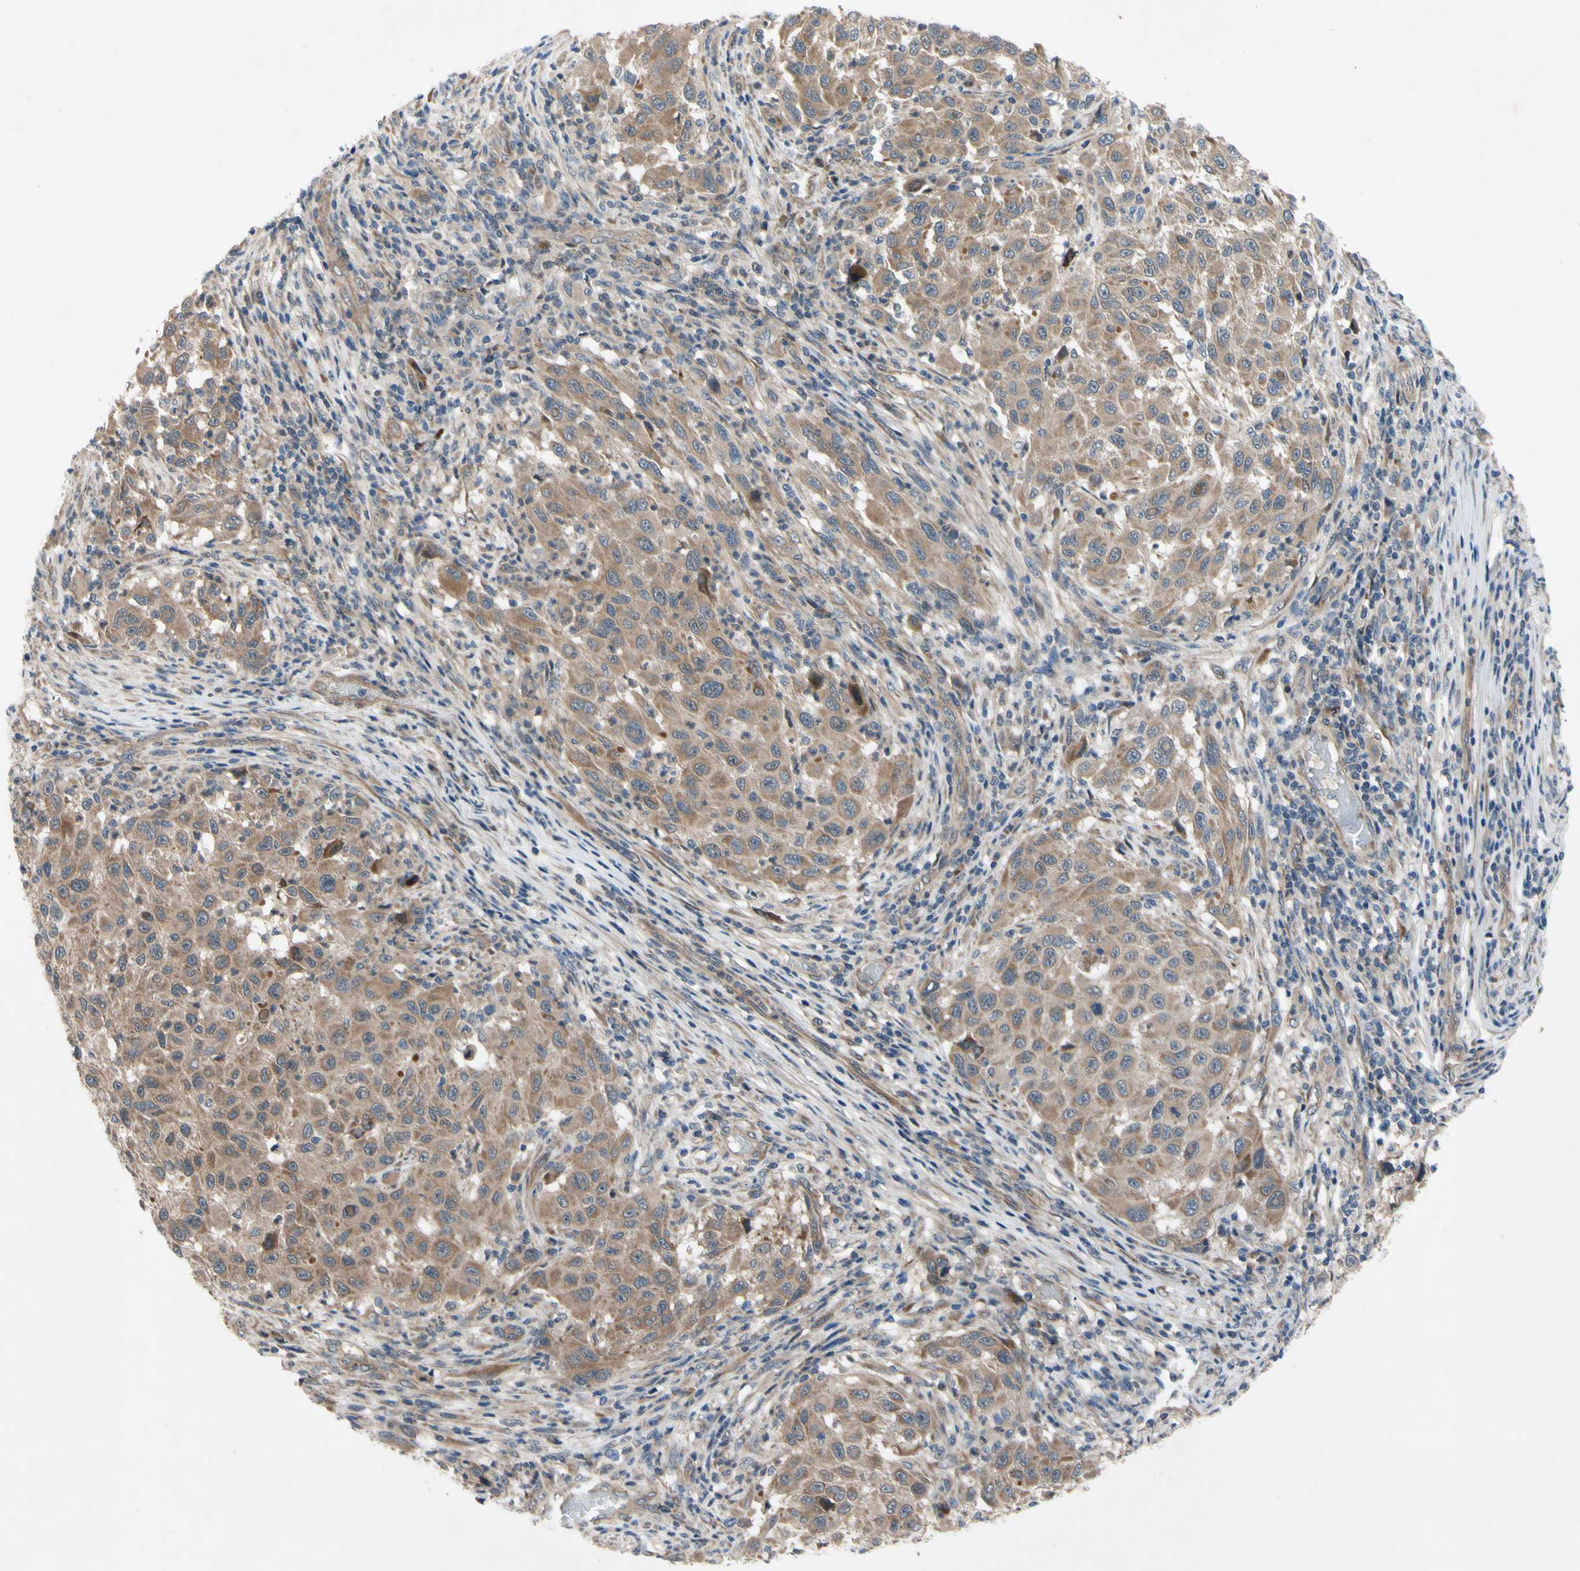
{"staining": {"intensity": "moderate", "quantity": ">75%", "location": "cytoplasmic/membranous"}, "tissue": "melanoma", "cell_type": "Tumor cells", "image_type": "cancer", "snomed": [{"axis": "morphology", "description": "Malignant melanoma, Metastatic site"}, {"axis": "topography", "description": "Lymph node"}], "caption": "Tumor cells show medium levels of moderate cytoplasmic/membranous positivity in about >75% of cells in melanoma.", "gene": "SVIL", "patient": {"sex": "male", "age": 61}}